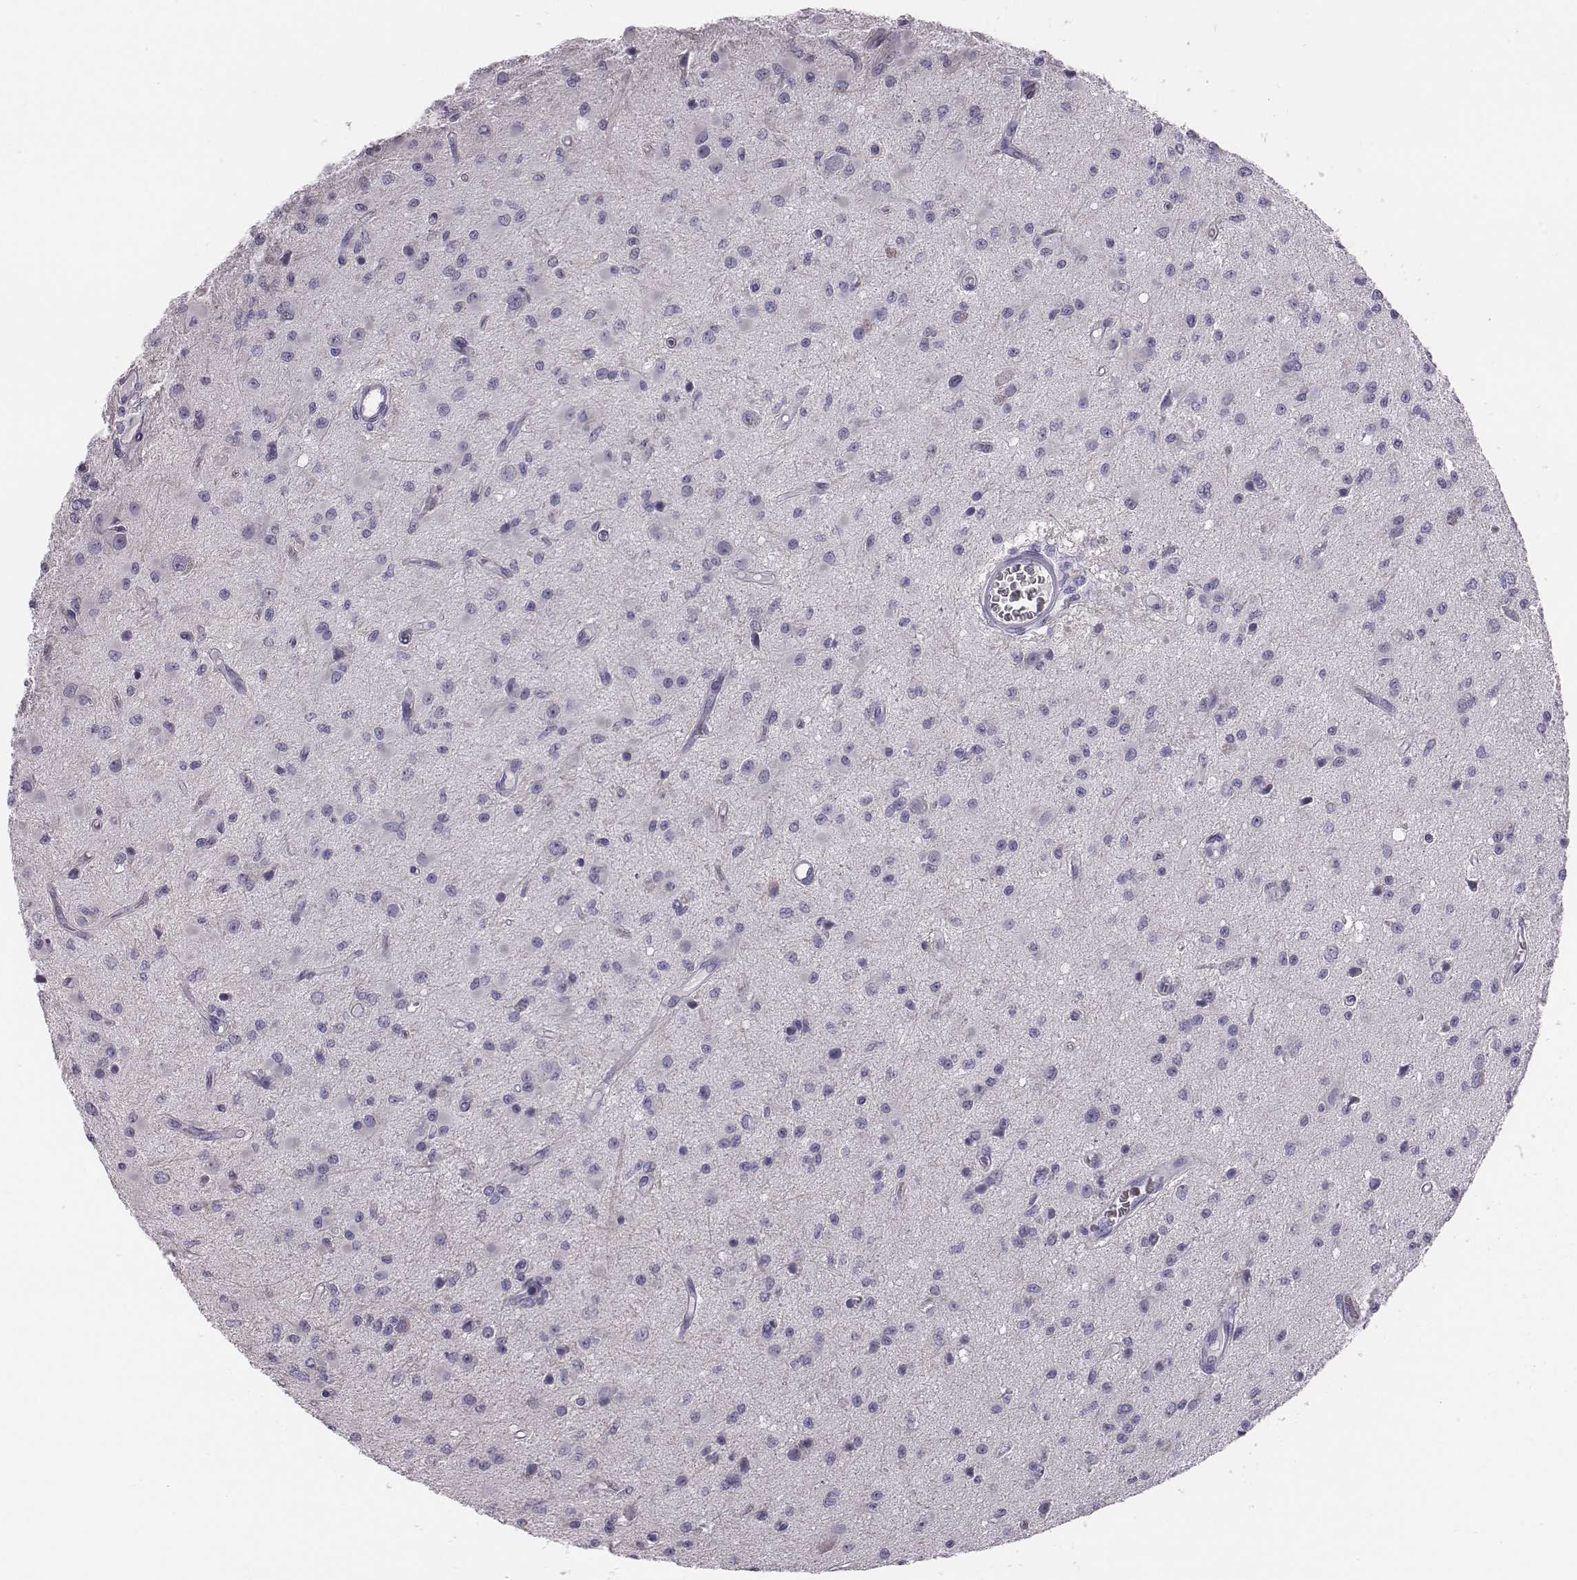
{"staining": {"intensity": "negative", "quantity": "none", "location": "none"}, "tissue": "glioma", "cell_type": "Tumor cells", "image_type": "cancer", "snomed": [{"axis": "morphology", "description": "Glioma, malignant, Low grade"}, {"axis": "topography", "description": "Brain"}], "caption": "Immunohistochemistry of glioma reveals no expression in tumor cells. (DAB (3,3'-diaminobenzidine) IHC with hematoxylin counter stain).", "gene": "HBZ", "patient": {"sex": "female", "age": 45}}